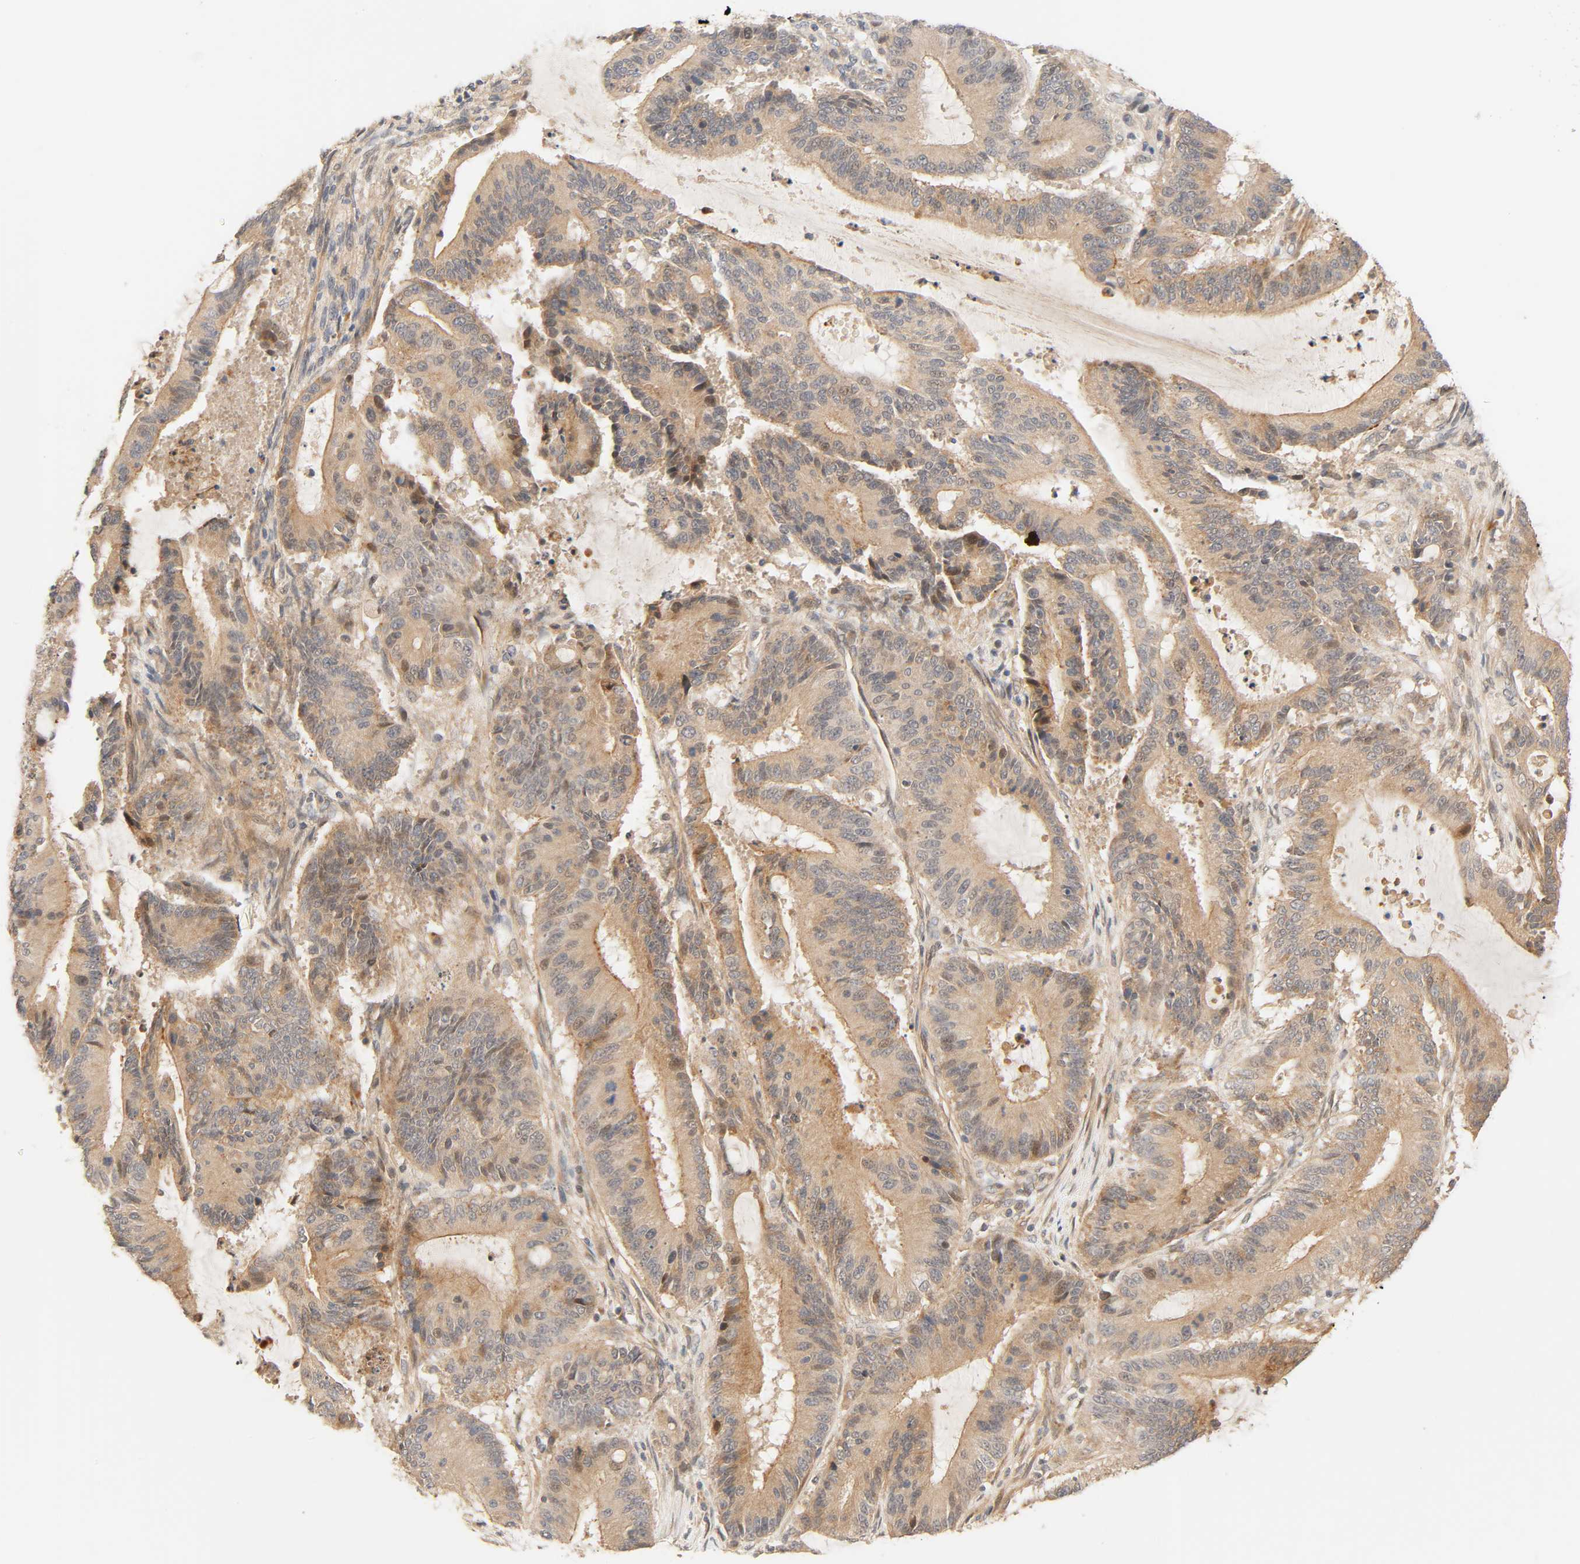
{"staining": {"intensity": "weak", "quantity": ">75%", "location": "cytoplasmic/membranous"}, "tissue": "liver cancer", "cell_type": "Tumor cells", "image_type": "cancer", "snomed": [{"axis": "morphology", "description": "Cholangiocarcinoma"}, {"axis": "topography", "description": "Liver"}], "caption": "Liver cholangiocarcinoma stained with a brown dye displays weak cytoplasmic/membranous positive expression in about >75% of tumor cells.", "gene": "CACNA1G", "patient": {"sex": "female", "age": 73}}